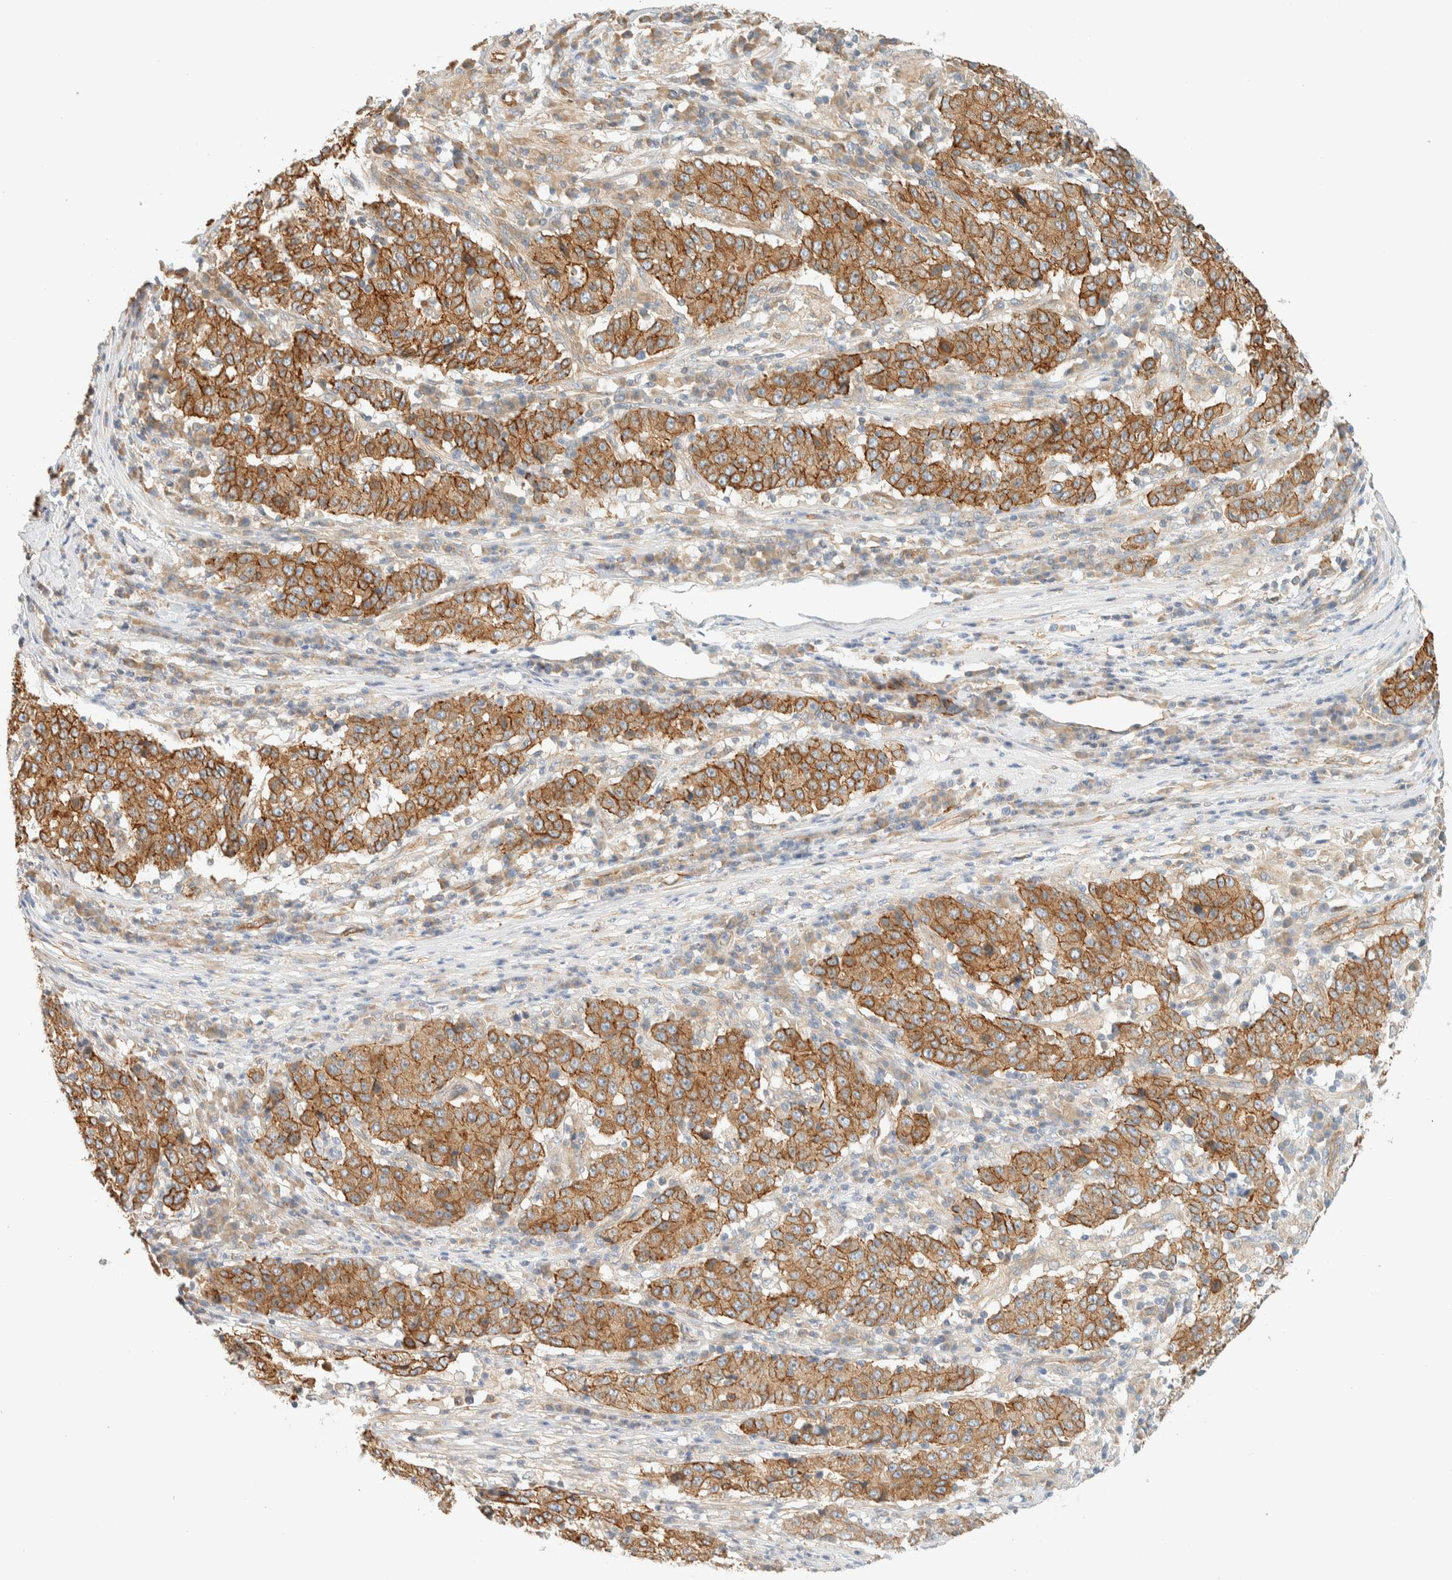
{"staining": {"intensity": "moderate", "quantity": ">75%", "location": "cytoplasmic/membranous"}, "tissue": "stomach cancer", "cell_type": "Tumor cells", "image_type": "cancer", "snomed": [{"axis": "morphology", "description": "Adenocarcinoma, NOS"}, {"axis": "topography", "description": "Stomach"}], "caption": "Human stomach adenocarcinoma stained with a brown dye displays moderate cytoplasmic/membranous positive positivity in approximately >75% of tumor cells.", "gene": "LIMA1", "patient": {"sex": "male", "age": 59}}